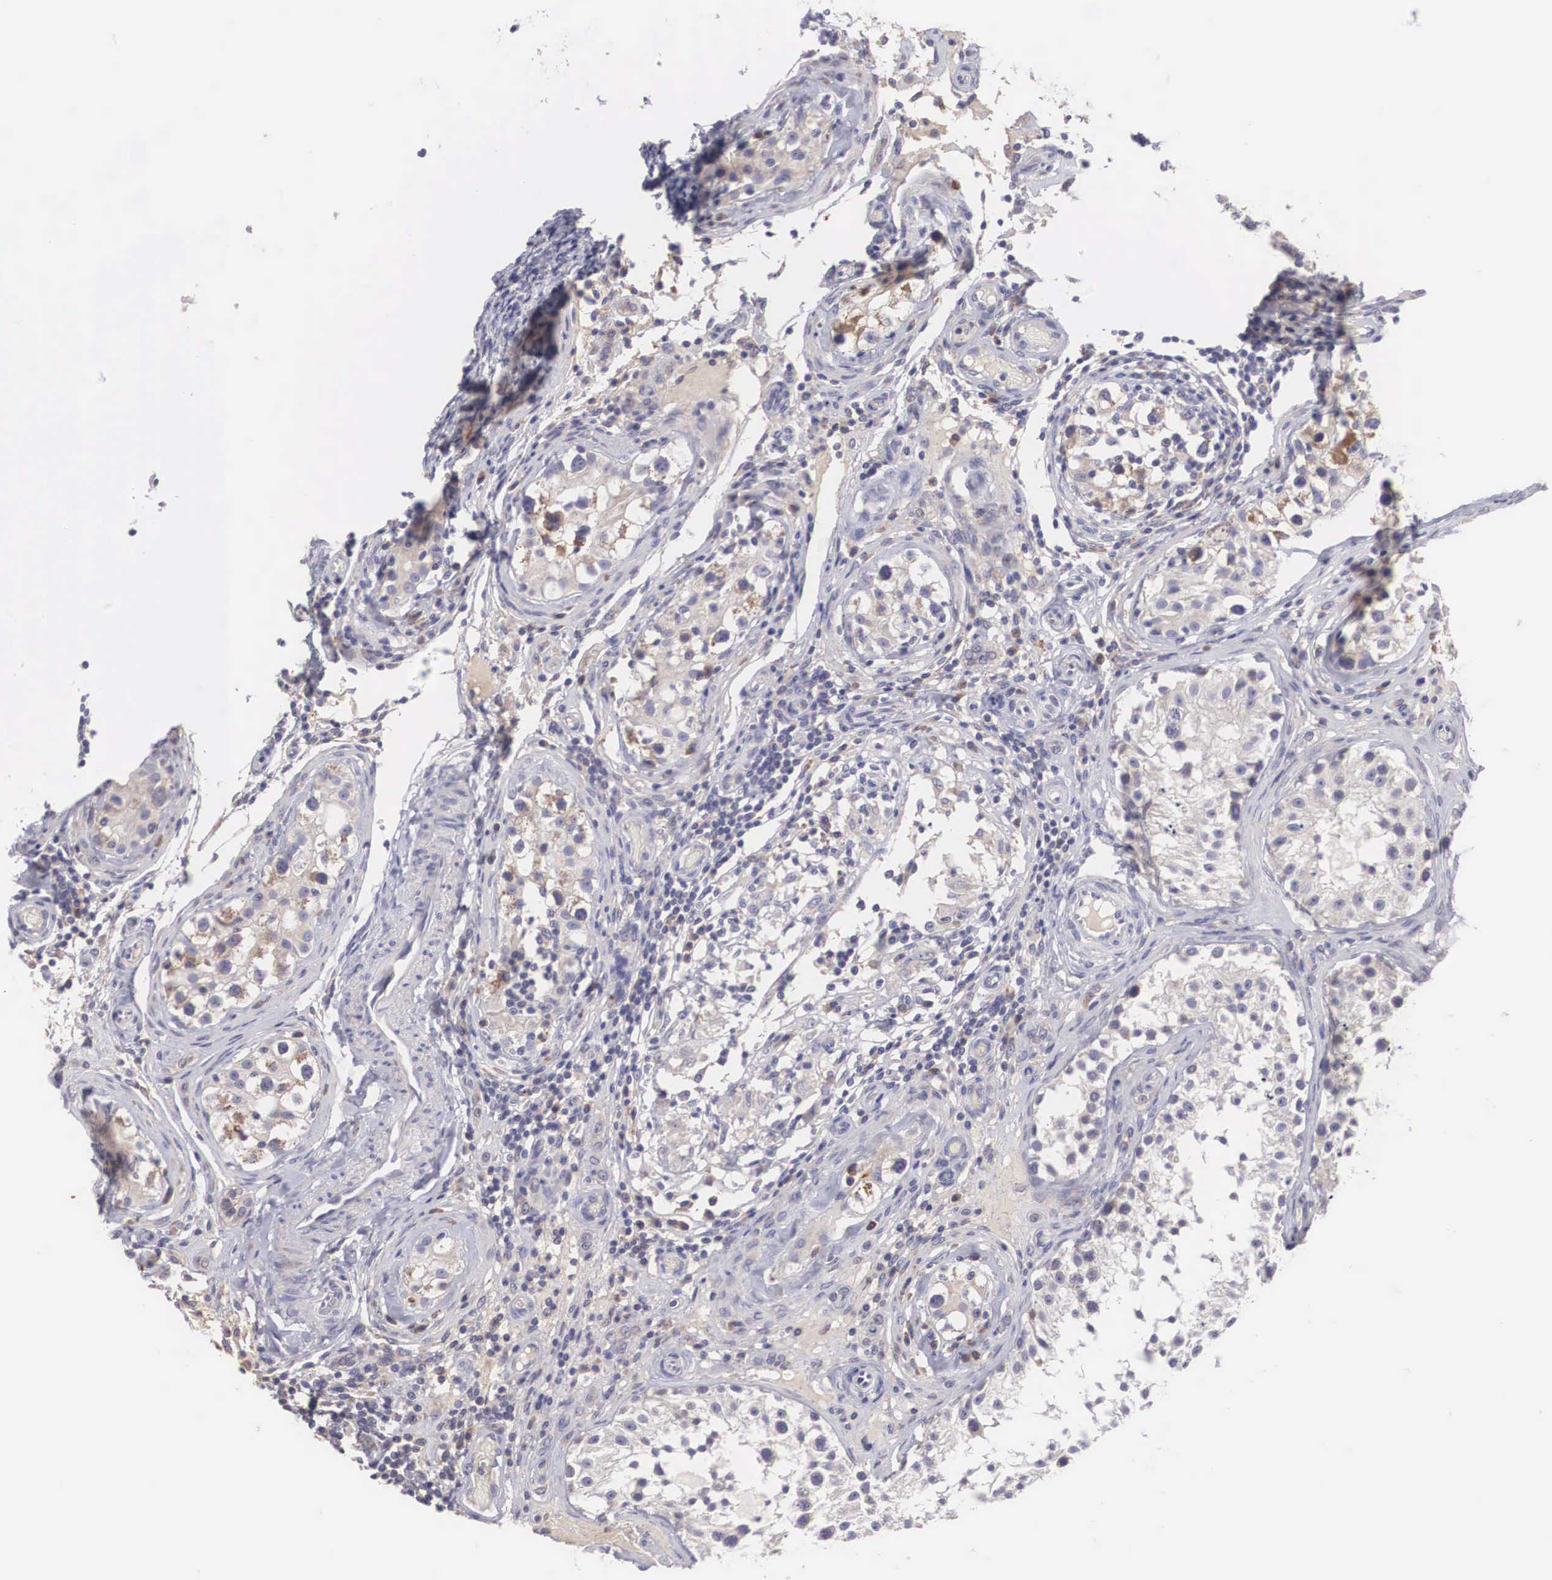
{"staining": {"intensity": "negative", "quantity": "none", "location": "none"}, "tissue": "testis", "cell_type": "Cells in seminiferous ducts", "image_type": "normal", "snomed": [{"axis": "morphology", "description": "Normal tissue, NOS"}, {"axis": "topography", "description": "Testis"}], "caption": "This is an immunohistochemistry histopathology image of unremarkable testis. There is no expression in cells in seminiferous ducts.", "gene": "NREP", "patient": {"sex": "male", "age": 24}}